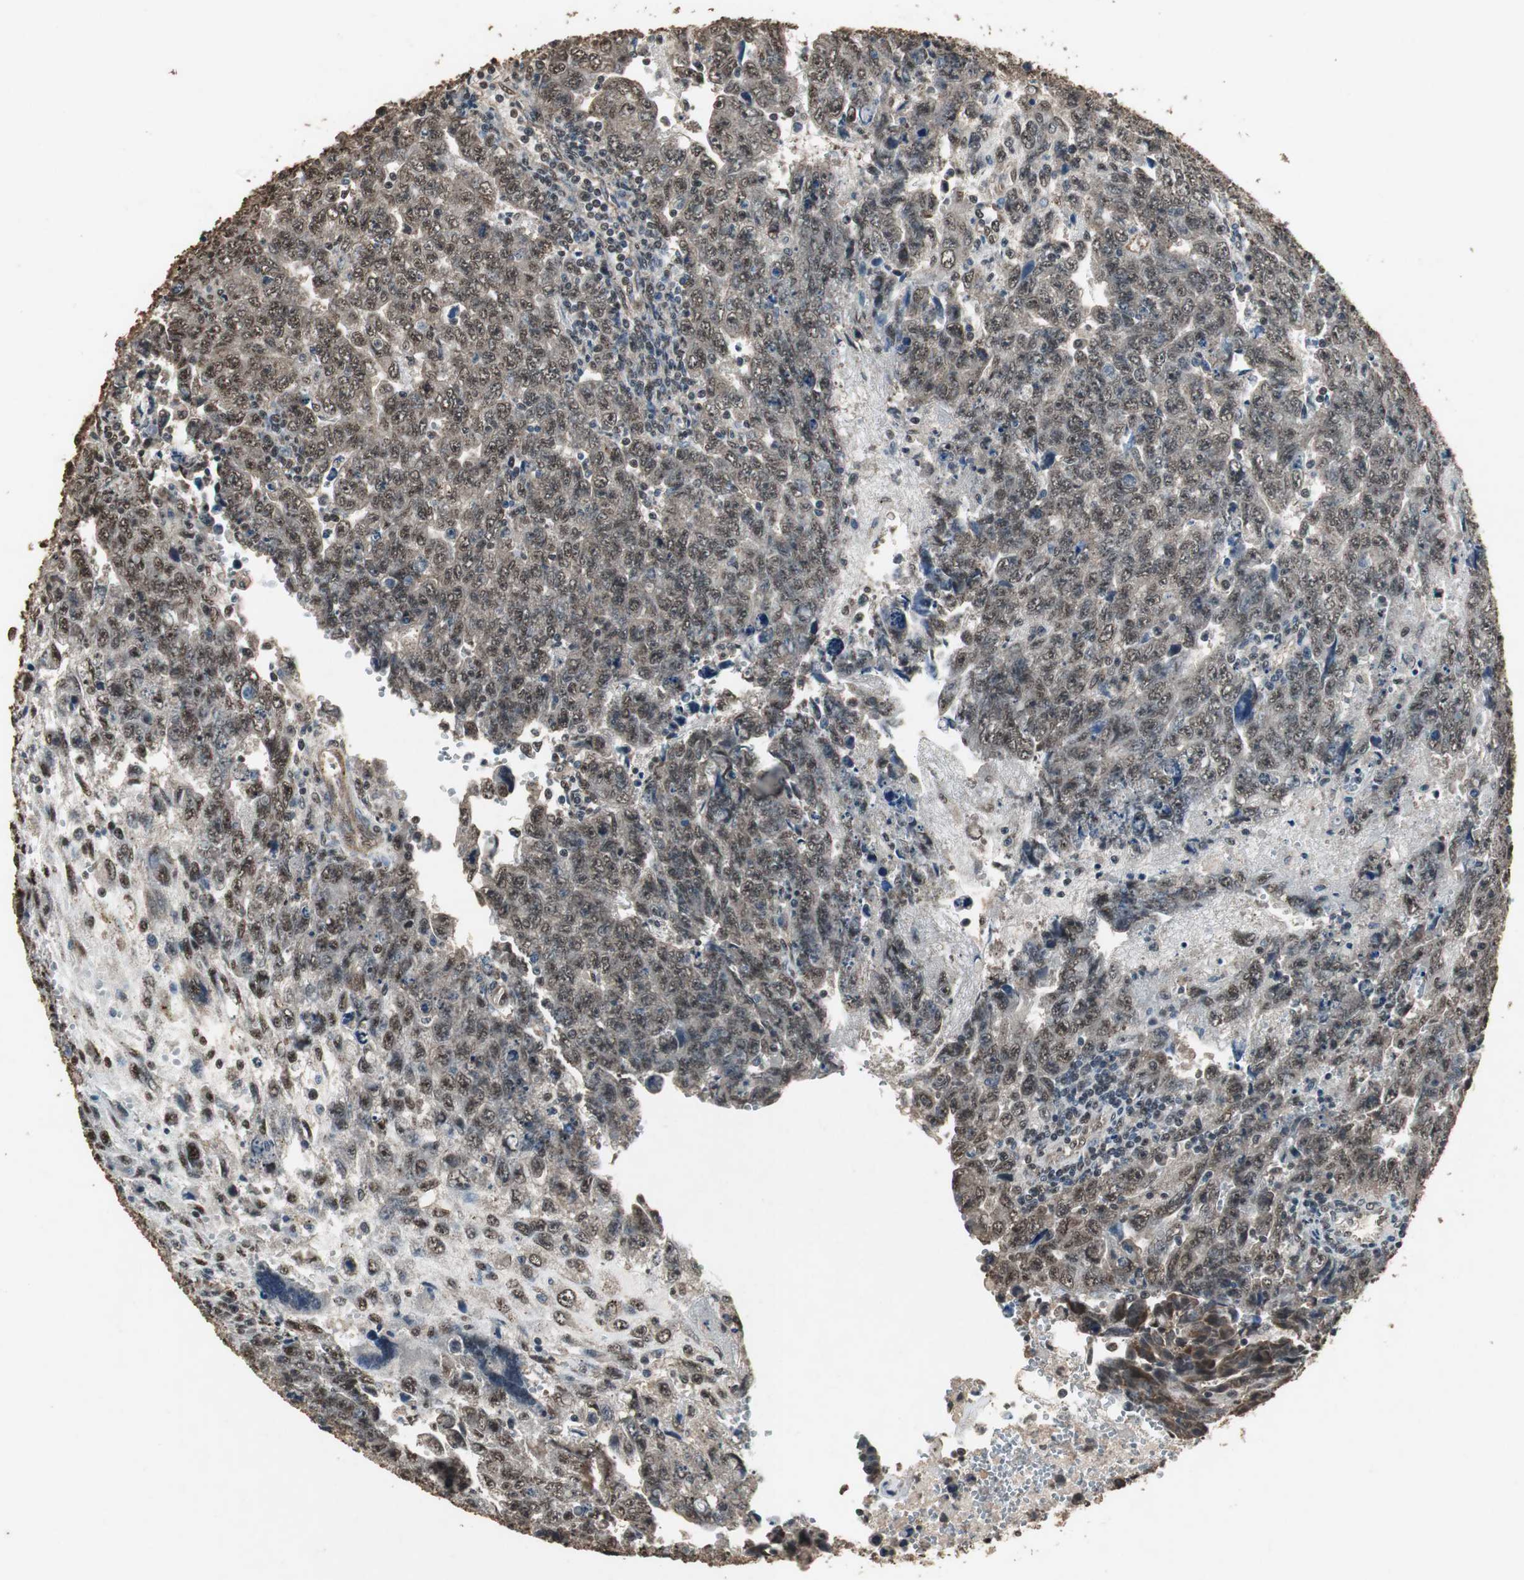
{"staining": {"intensity": "moderate", "quantity": ">75%", "location": "cytoplasmic/membranous,nuclear"}, "tissue": "testis cancer", "cell_type": "Tumor cells", "image_type": "cancer", "snomed": [{"axis": "morphology", "description": "Carcinoma, Embryonal, NOS"}, {"axis": "topography", "description": "Testis"}], "caption": "High-magnification brightfield microscopy of testis cancer (embryonal carcinoma) stained with DAB (brown) and counterstained with hematoxylin (blue). tumor cells exhibit moderate cytoplasmic/membranous and nuclear expression is identified in approximately>75% of cells. (IHC, brightfield microscopy, high magnification).", "gene": "PPP1R13B", "patient": {"sex": "male", "age": 28}}